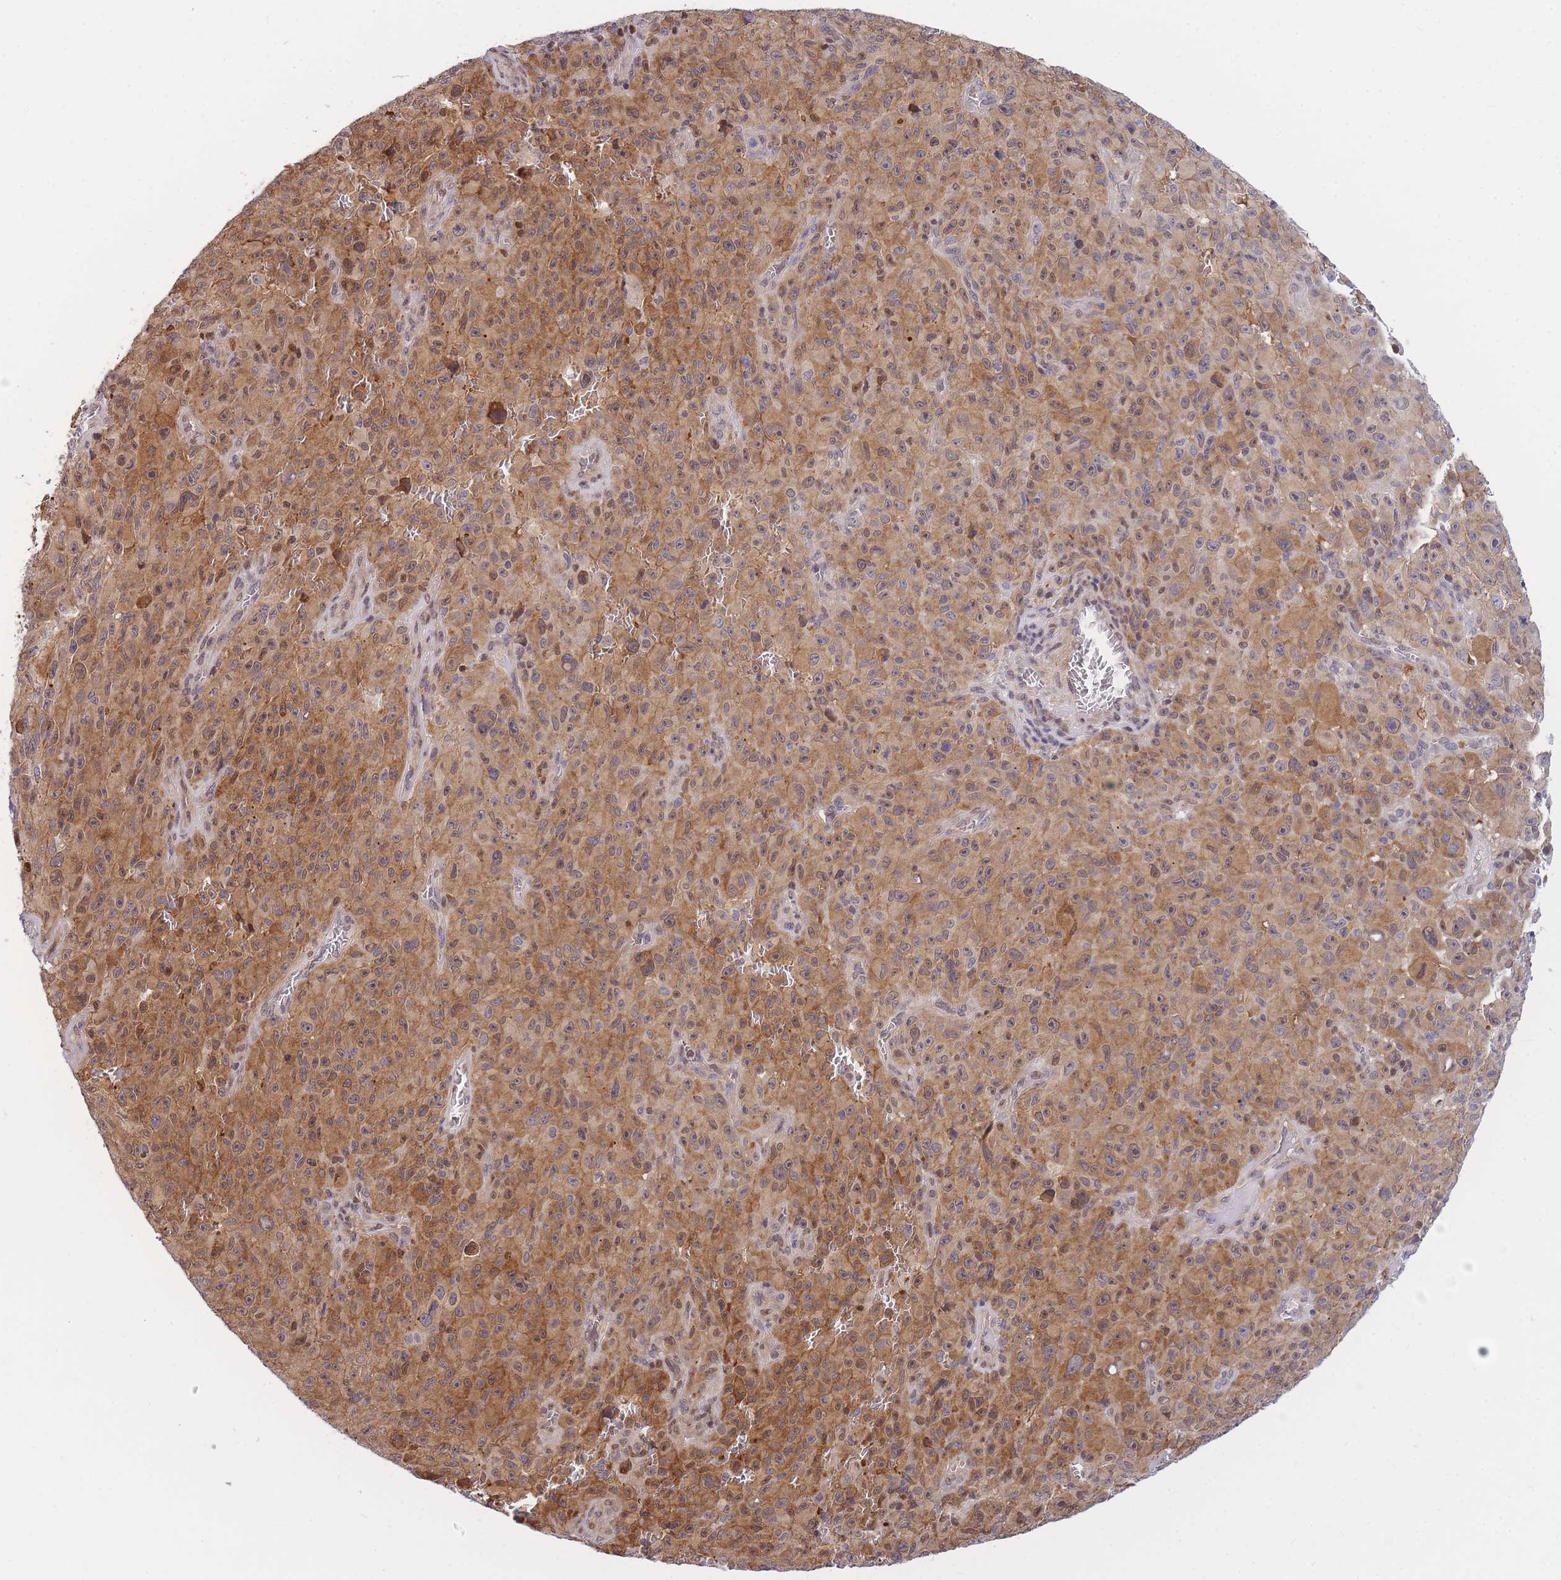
{"staining": {"intensity": "moderate", "quantity": "25%-75%", "location": "cytoplasmic/membranous,nuclear"}, "tissue": "melanoma", "cell_type": "Tumor cells", "image_type": "cancer", "snomed": [{"axis": "morphology", "description": "Malignant melanoma, NOS"}, {"axis": "topography", "description": "Skin"}], "caption": "Immunohistochemistry (IHC) (DAB (3,3'-diaminobenzidine)) staining of human malignant melanoma shows moderate cytoplasmic/membranous and nuclear protein staining in approximately 25%-75% of tumor cells. Using DAB (brown) and hematoxylin (blue) stains, captured at high magnification using brightfield microscopy.", "gene": "CRACD", "patient": {"sex": "female", "age": 82}}